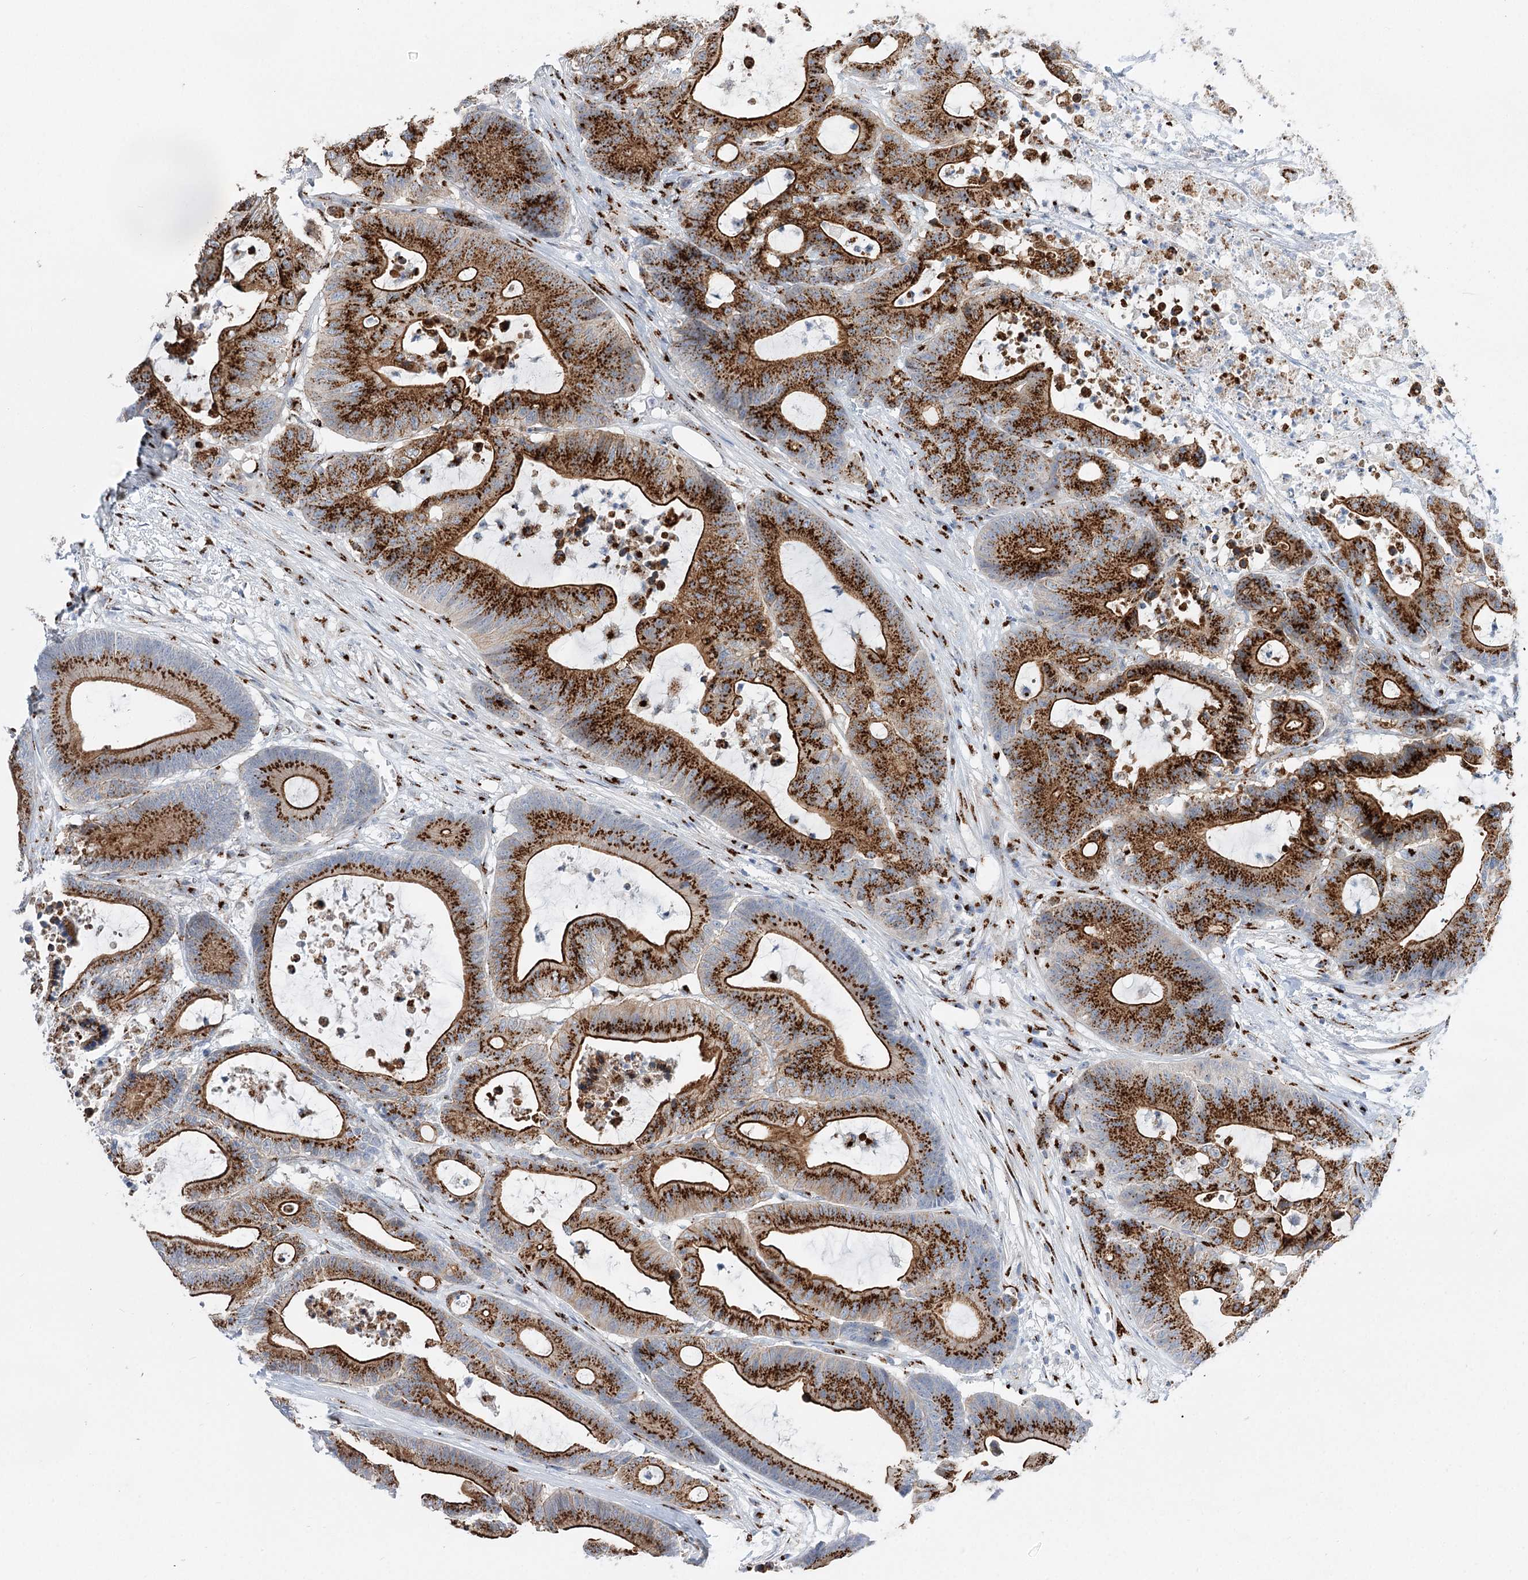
{"staining": {"intensity": "strong", "quantity": ">75%", "location": "cytoplasmic/membranous"}, "tissue": "colorectal cancer", "cell_type": "Tumor cells", "image_type": "cancer", "snomed": [{"axis": "morphology", "description": "Adenocarcinoma, NOS"}, {"axis": "topography", "description": "Colon"}], "caption": "A histopathology image of human colorectal cancer stained for a protein reveals strong cytoplasmic/membranous brown staining in tumor cells.", "gene": "TMEM165", "patient": {"sex": "female", "age": 84}}